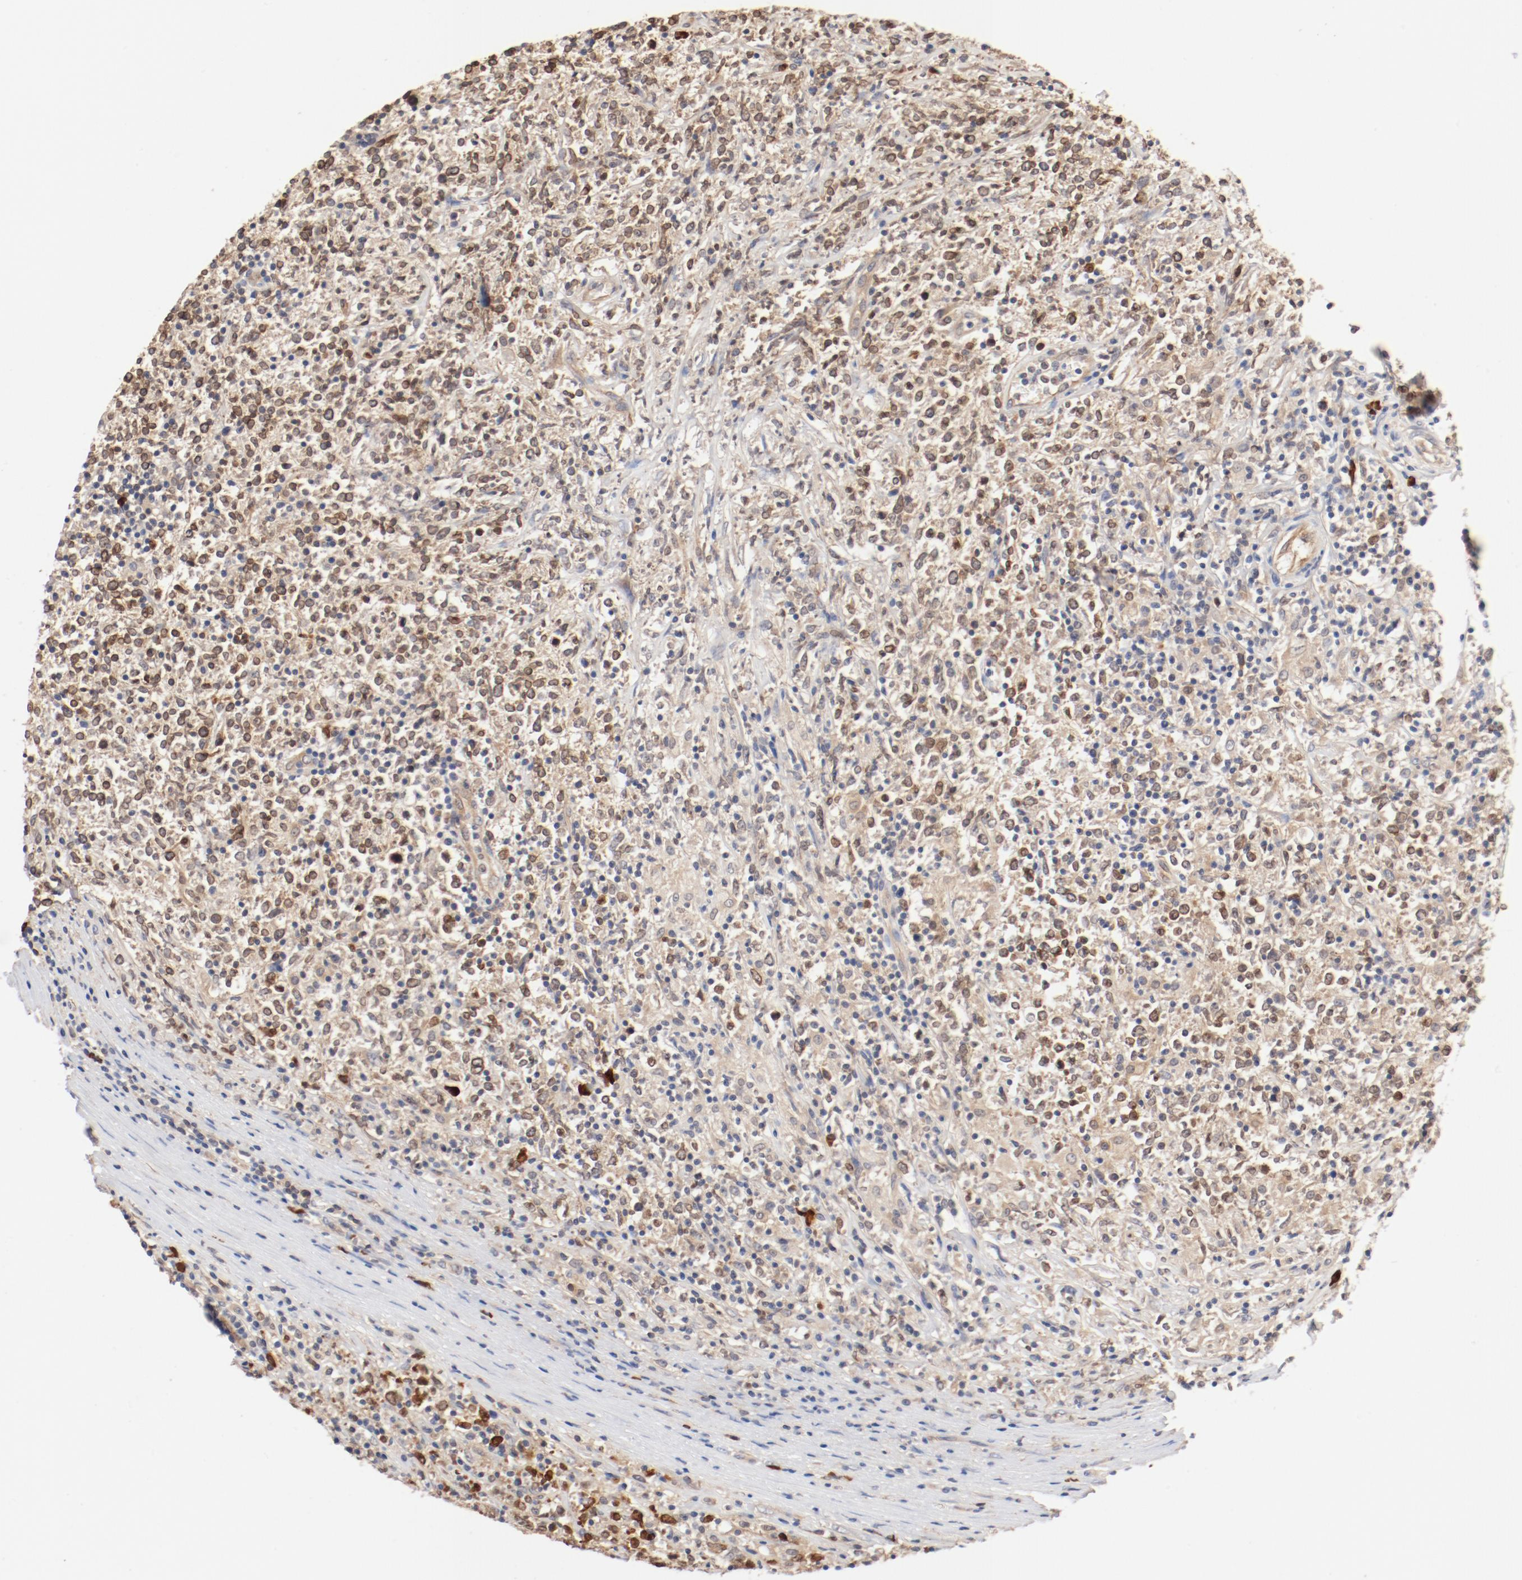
{"staining": {"intensity": "moderate", "quantity": "25%-75%", "location": "cytoplasmic/membranous,nuclear"}, "tissue": "lymphoma", "cell_type": "Tumor cells", "image_type": "cancer", "snomed": [{"axis": "morphology", "description": "Malignant lymphoma, non-Hodgkin's type, High grade"}, {"axis": "topography", "description": "Lymph node"}], "caption": "DAB (3,3'-diaminobenzidine) immunohistochemical staining of human malignant lymphoma, non-Hodgkin's type (high-grade) reveals moderate cytoplasmic/membranous and nuclear protein expression in about 25%-75% of tumor cells.", "gene": "UBE2J1", "patient": {"sex": "female", "age": 84}}